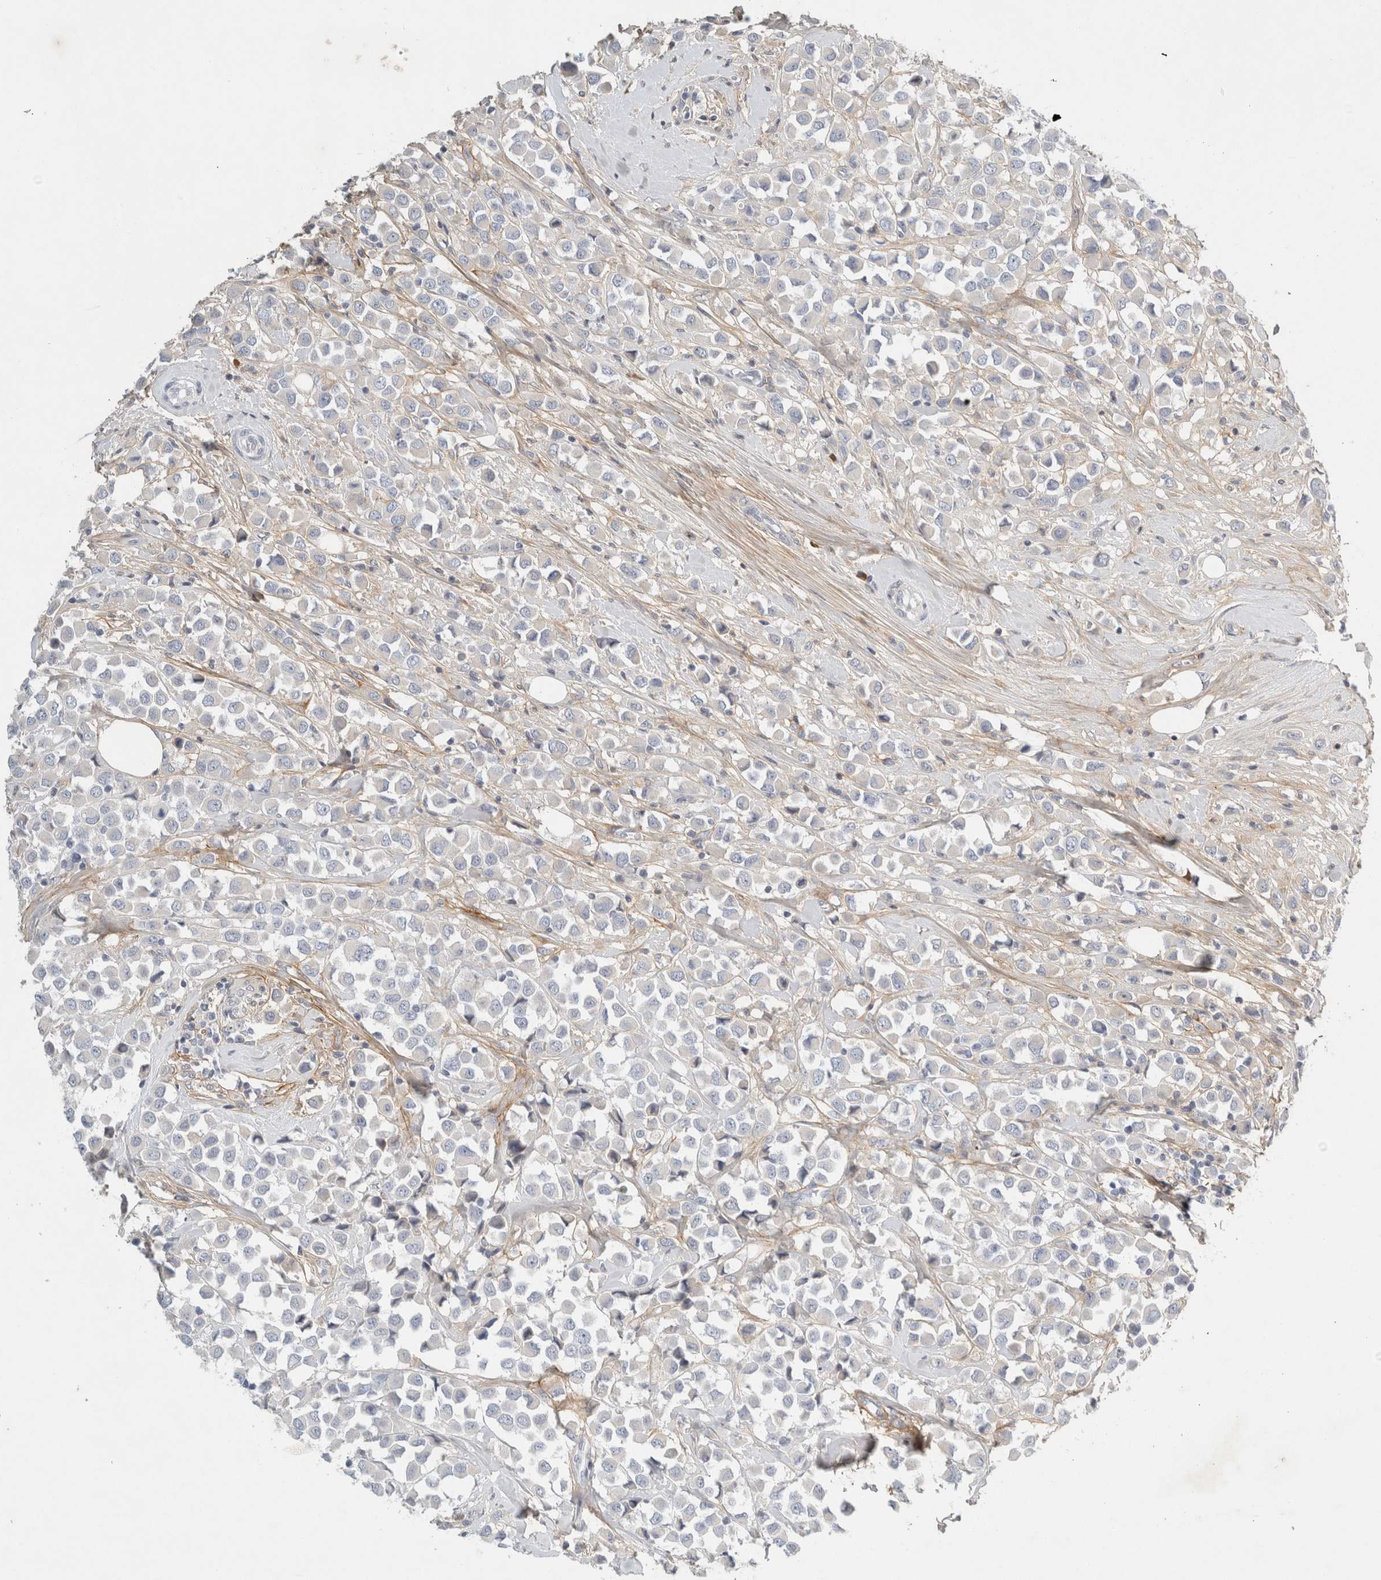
{"staining": {"intensity": "negative", "quantity": "none", "location": "none"}, "tissue": "breast cancer", "cell_type": "Tumor cells", "image_type": "cancer", "snomed": [{"axis": "morphology", "description": "Duct carcinoma"}, {"axis": "topography", "description": "Breast"}], "caption": "Image shows no protein staining in tumor cells of breast cancer tissue. (DAB immunohistochemistry visualized using brightfield microscopy, high magnification).", "gene": "FGL2", "patient": {"sex": "female", "age": 61}}